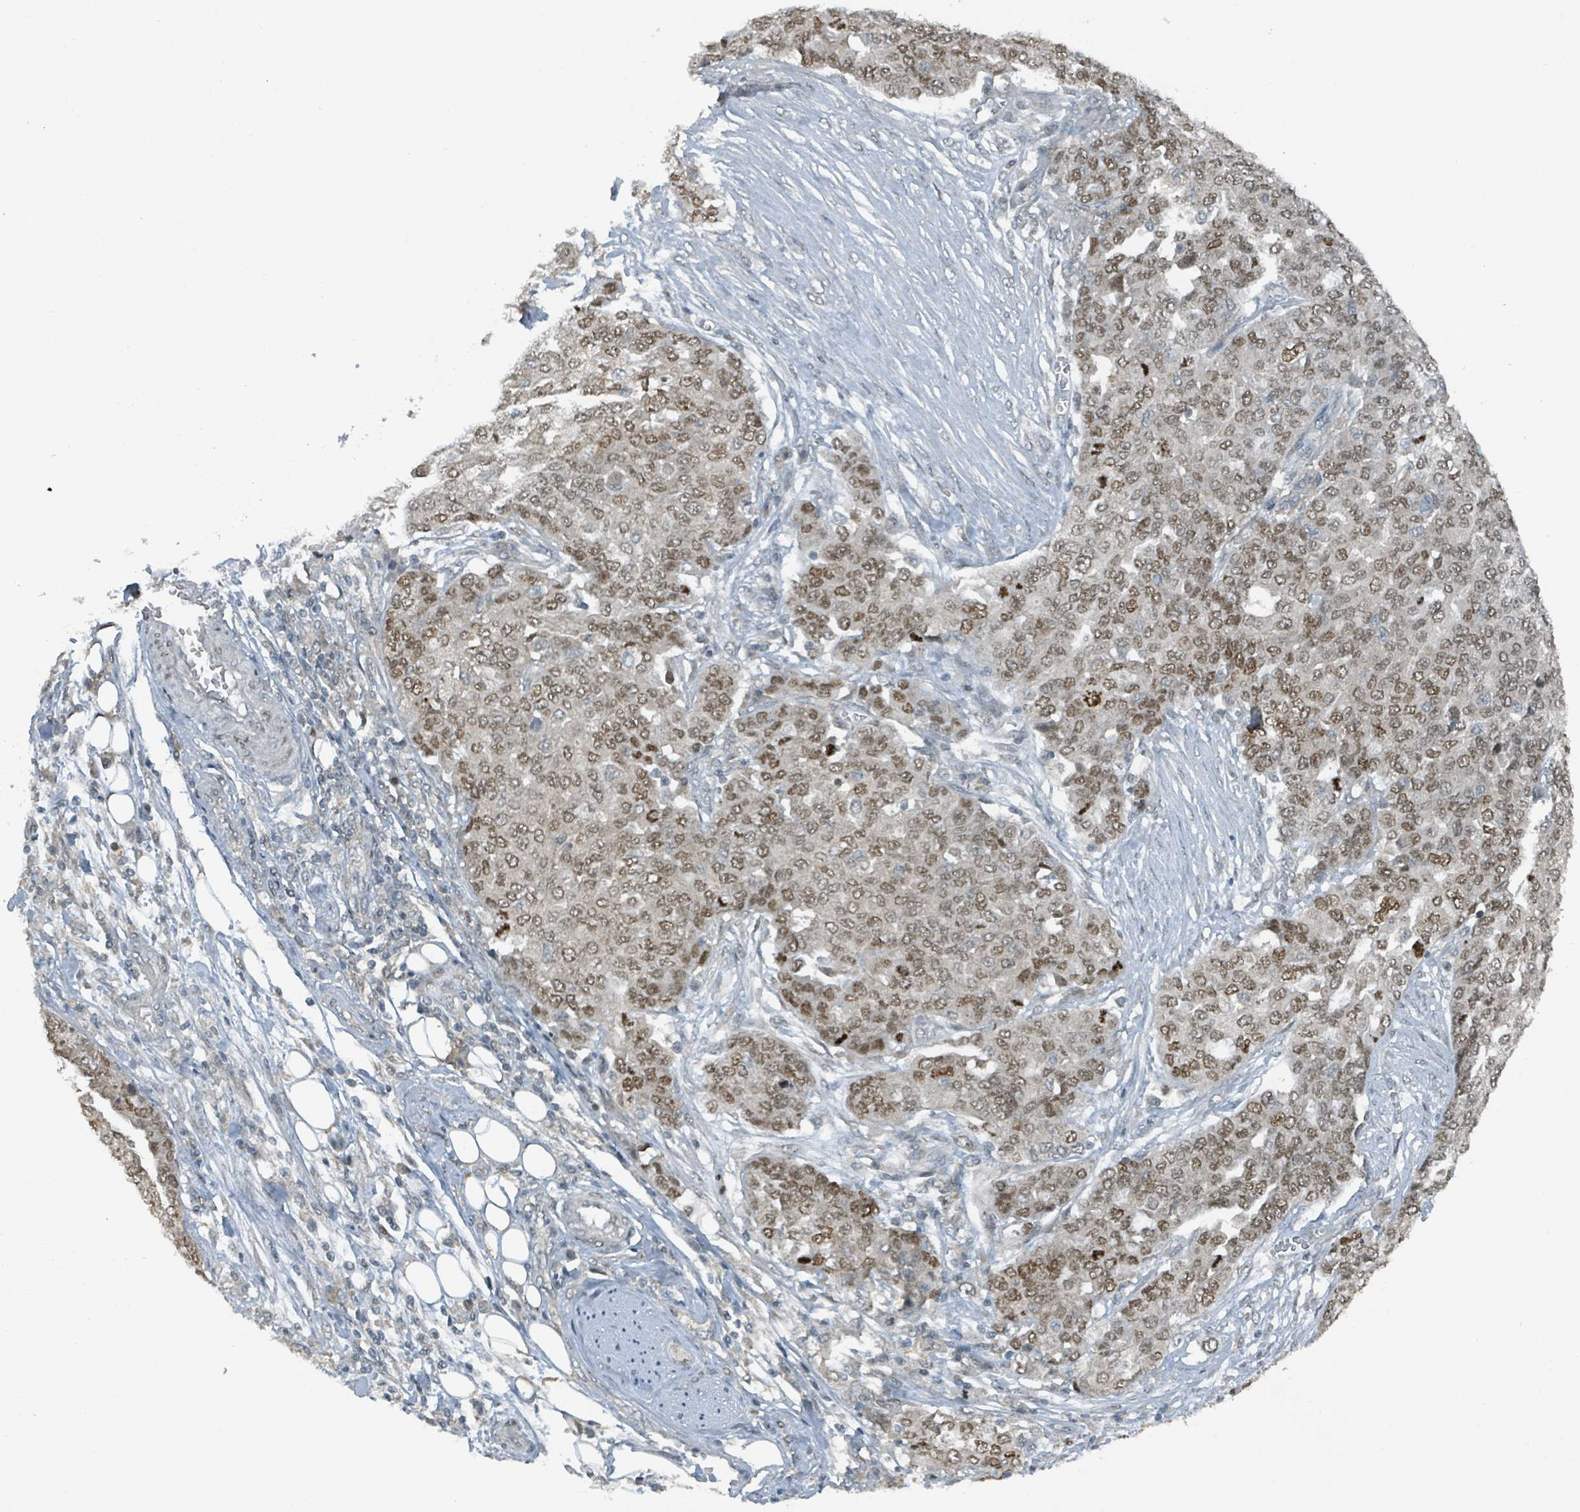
{"staining": {"intensity": "moderate", "quantity": ">75%", "location": "nuclear"}, "tissue": "ovarian cancer", "cell_type": "Tumor cells", "image_type": "cancer", "snomed": [{"axis": "morphology", "description": "Cystadenocarcinoma, serous, NOS"}, {"axis": "topography", "description": "Soft tissue"}, {"axis": "topography", "description": "Ovary"}], "caption": "An immunohistochemistry image of neoplastic tissue is shown. Protein staining in brown labels moderate nuclear positivity in serous cystadenocarcinoma (ovarian) within tumor cells. (DAB = brown stain, brightfield microscopy at high magnification).", "gene": "PHIP", "patient": {"sex": "female", "age": 57}}